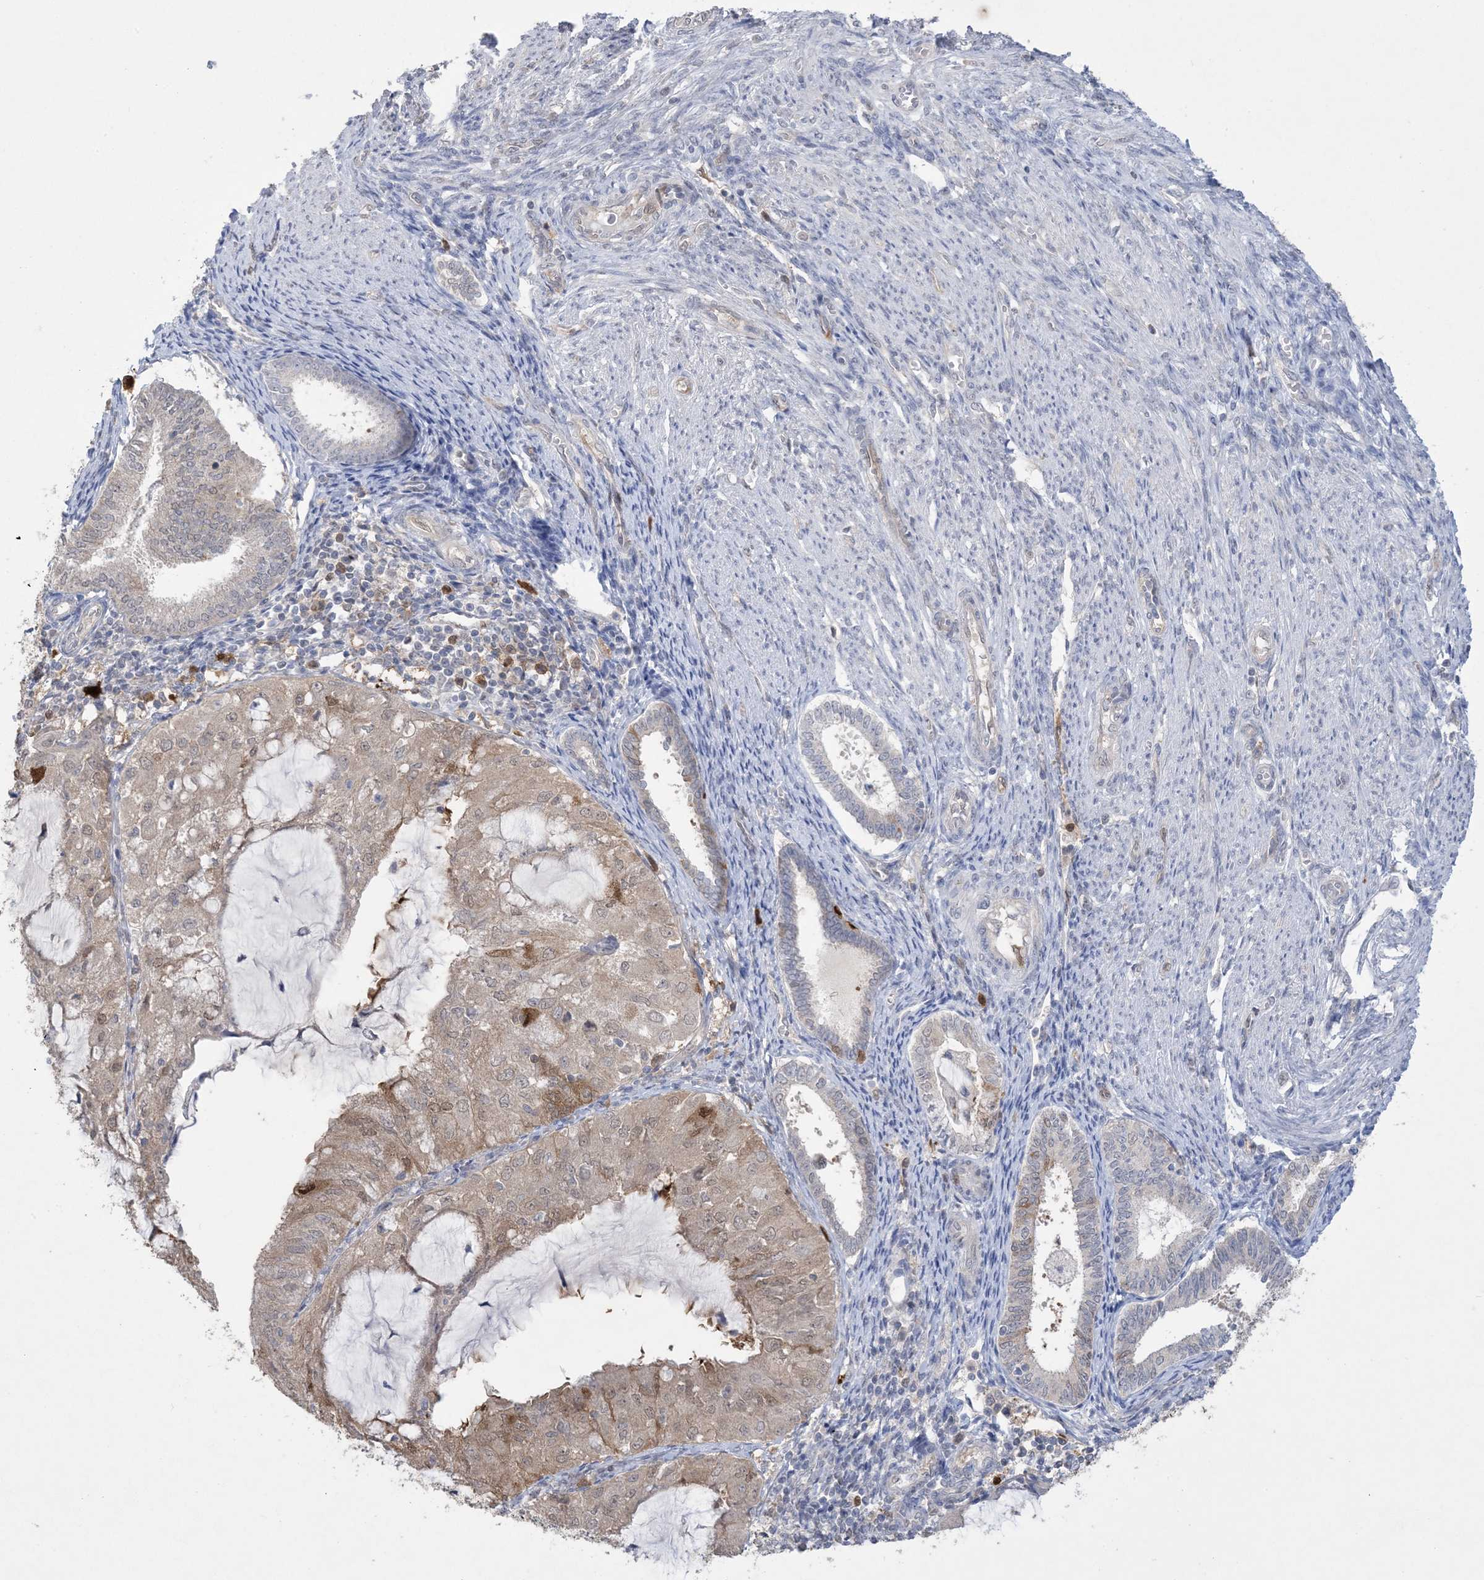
{"staining": {"intensity": "strong", "quantity": "<25%", "location": "cytoplasmic/membranous"}, "tissue": "endometrial cancer", "cell_type": "Tumor cells", "image_type": "cancer", "snomed": [{"axis": "morphology", "description": "Adenocarcinoma, NOS"}, {"axis": "topography", "description": "Endometrium"}], "caption": "Endometrial cancer was stained to show a protein in brown. There is medium levels of strong cytoplasmic/membranous staining in approximately <25% of tumor cells.", "gene": "HMGCS1", "patient": {"sex": "female", "age": 81}}